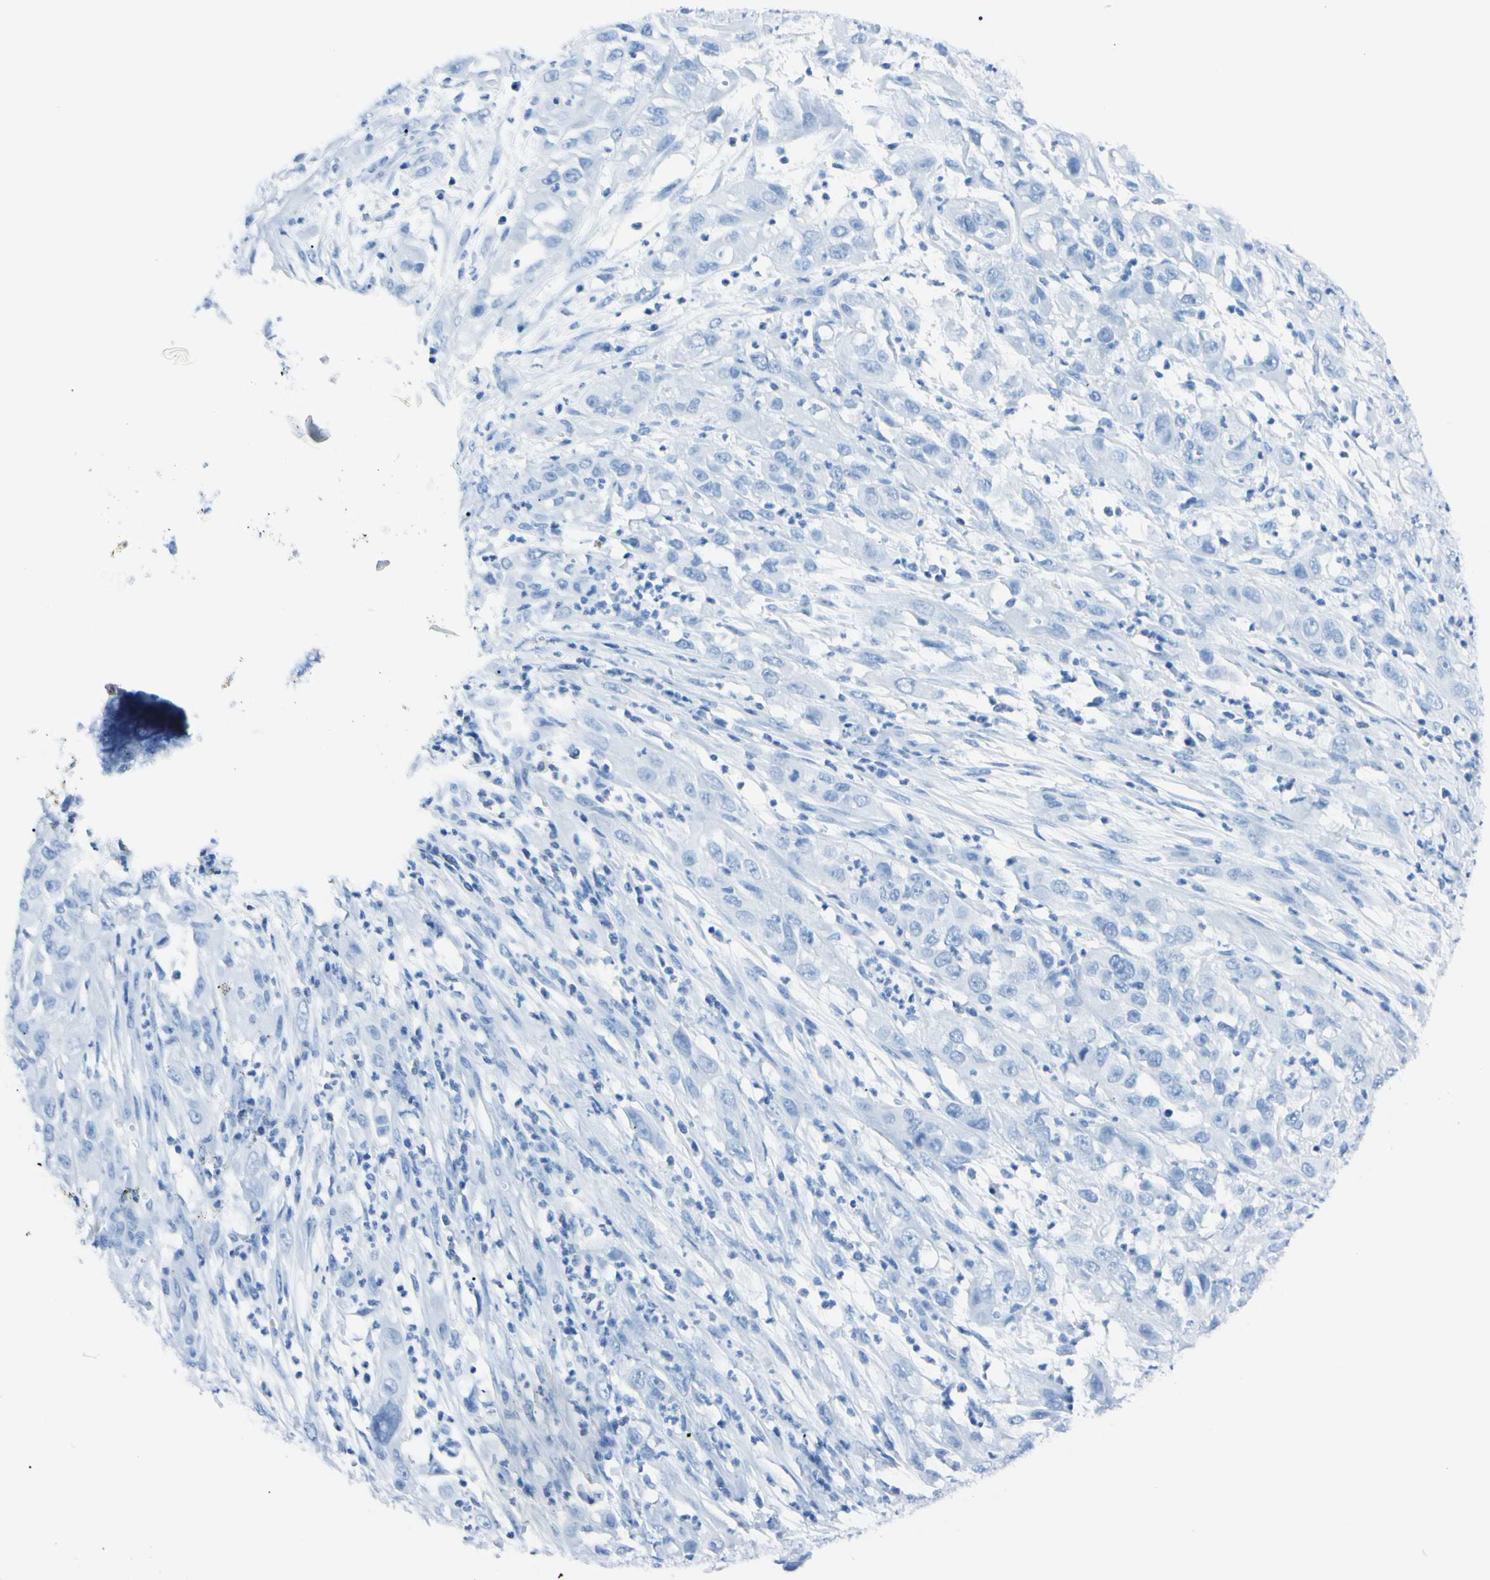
{"staining": {"intensity": "negative", "quantity": "none", "location": "none"}, "tissue": "cervical cancer", "cell_type": "Tumor cells", "image_type": "cancer", "snomed": [{"axis": "morphology", "description": "Squamous cell carcinoma, NOS"}, {"axis": "topography", "description": "Cervix"}], "caption": "A micrograph of cervical cancer (squamous cell carcinoma) stained for a protein demonstrates no brown staining in tumor cells.", "gene": "FOLH1", "patient": {"sex": "female", "age": 32}}